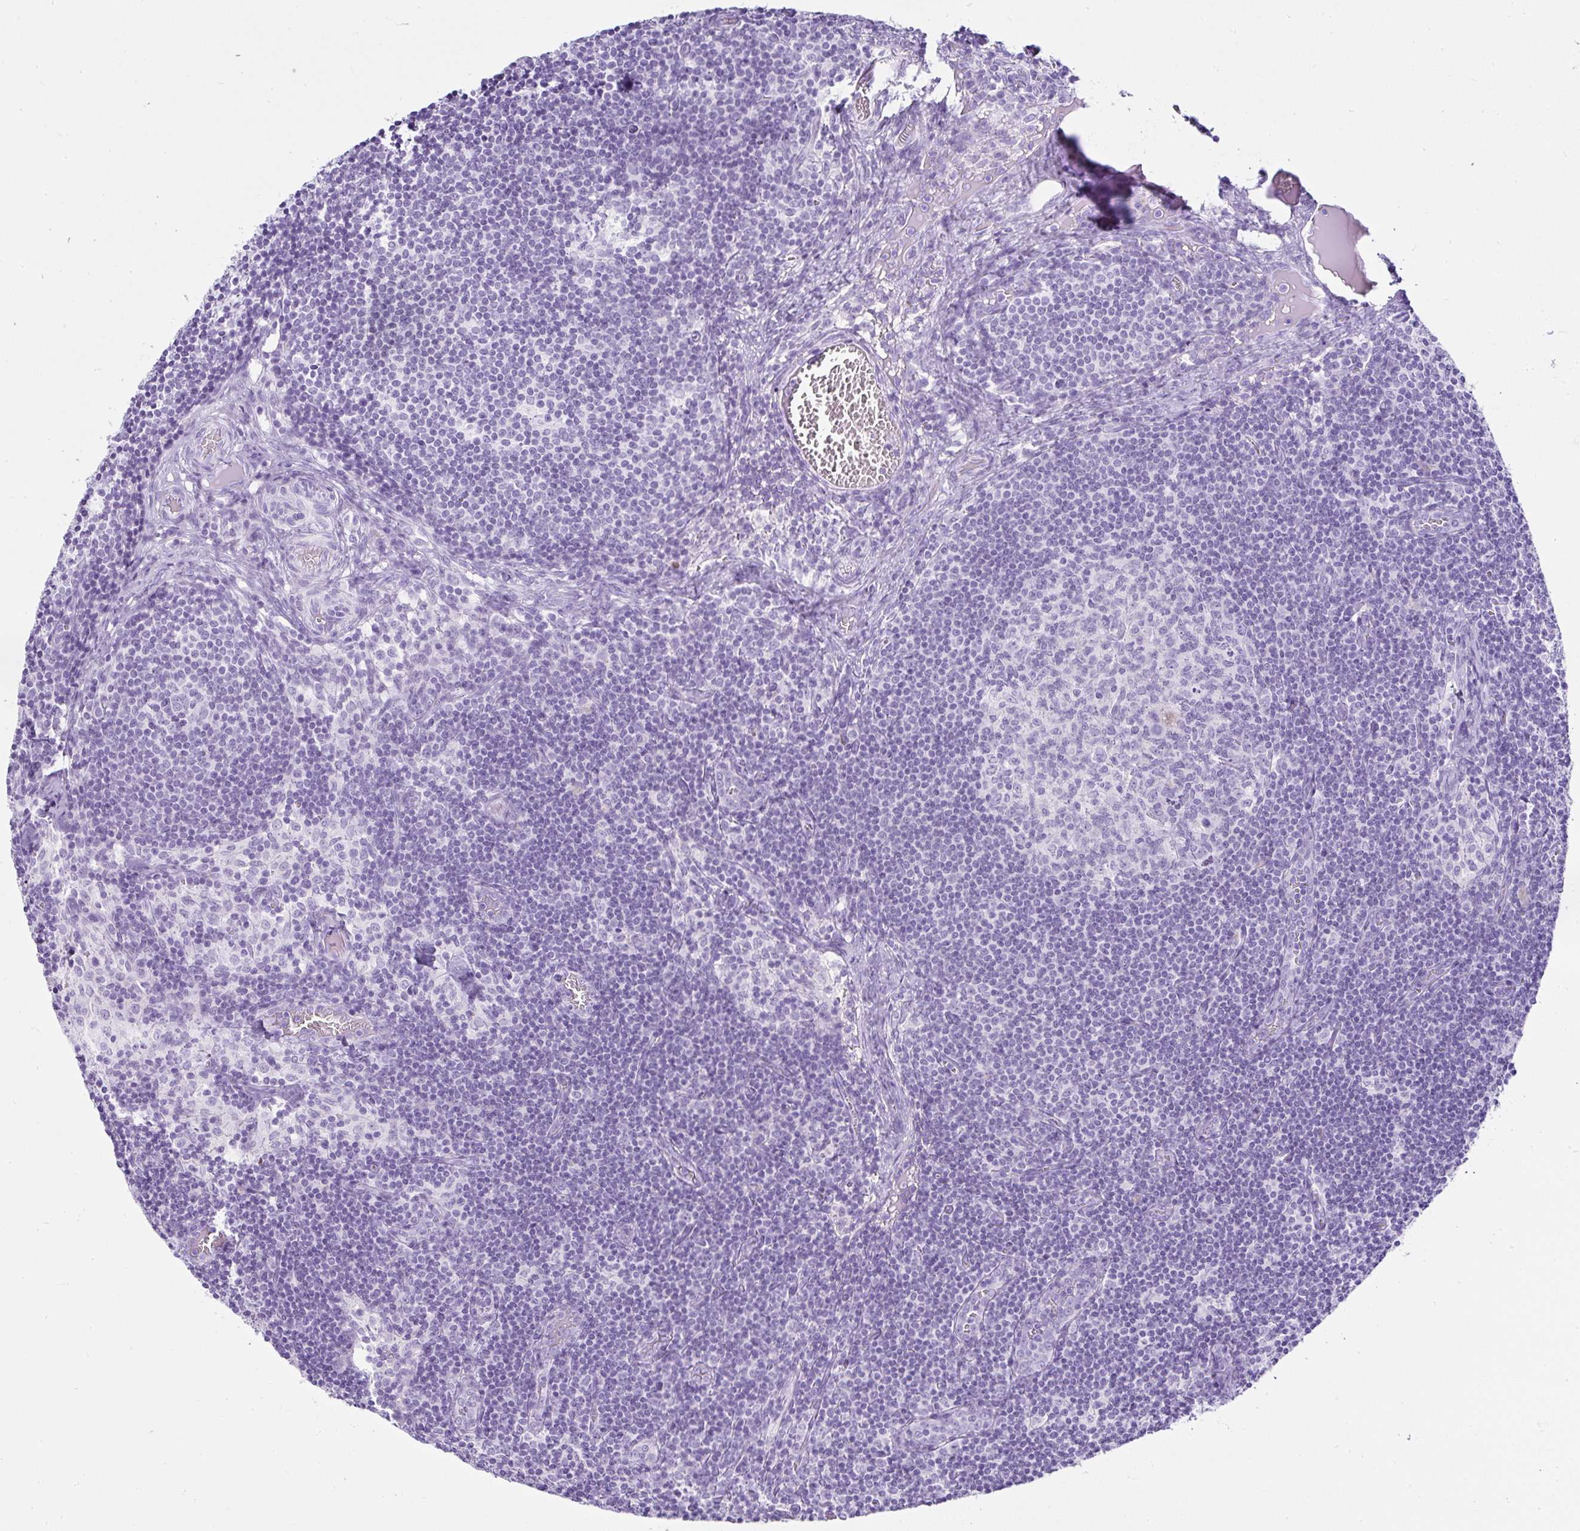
{"staining": {"intensity": "negative", "quantity": "none", "location": "none"}, "tissue": "lymph node", "cell_type": "Germinal center cells", "image_type": "normal", "snomed": [{"axis": "morphology", "description": "Normal tissue, NOS"}, {"axis": "topography", "description": "Lymph node"}], "caption": "An immunohistochemistry micrograph of benign lymph node is shown. There is no staining in germinal center cells of lymph node. (DAB (3,3'-diaminobenzidine) immunohistochemistry (IHC), high magnification).", "gene": "SERPINB3", "patient": {"sex": "female", "age": 31}}